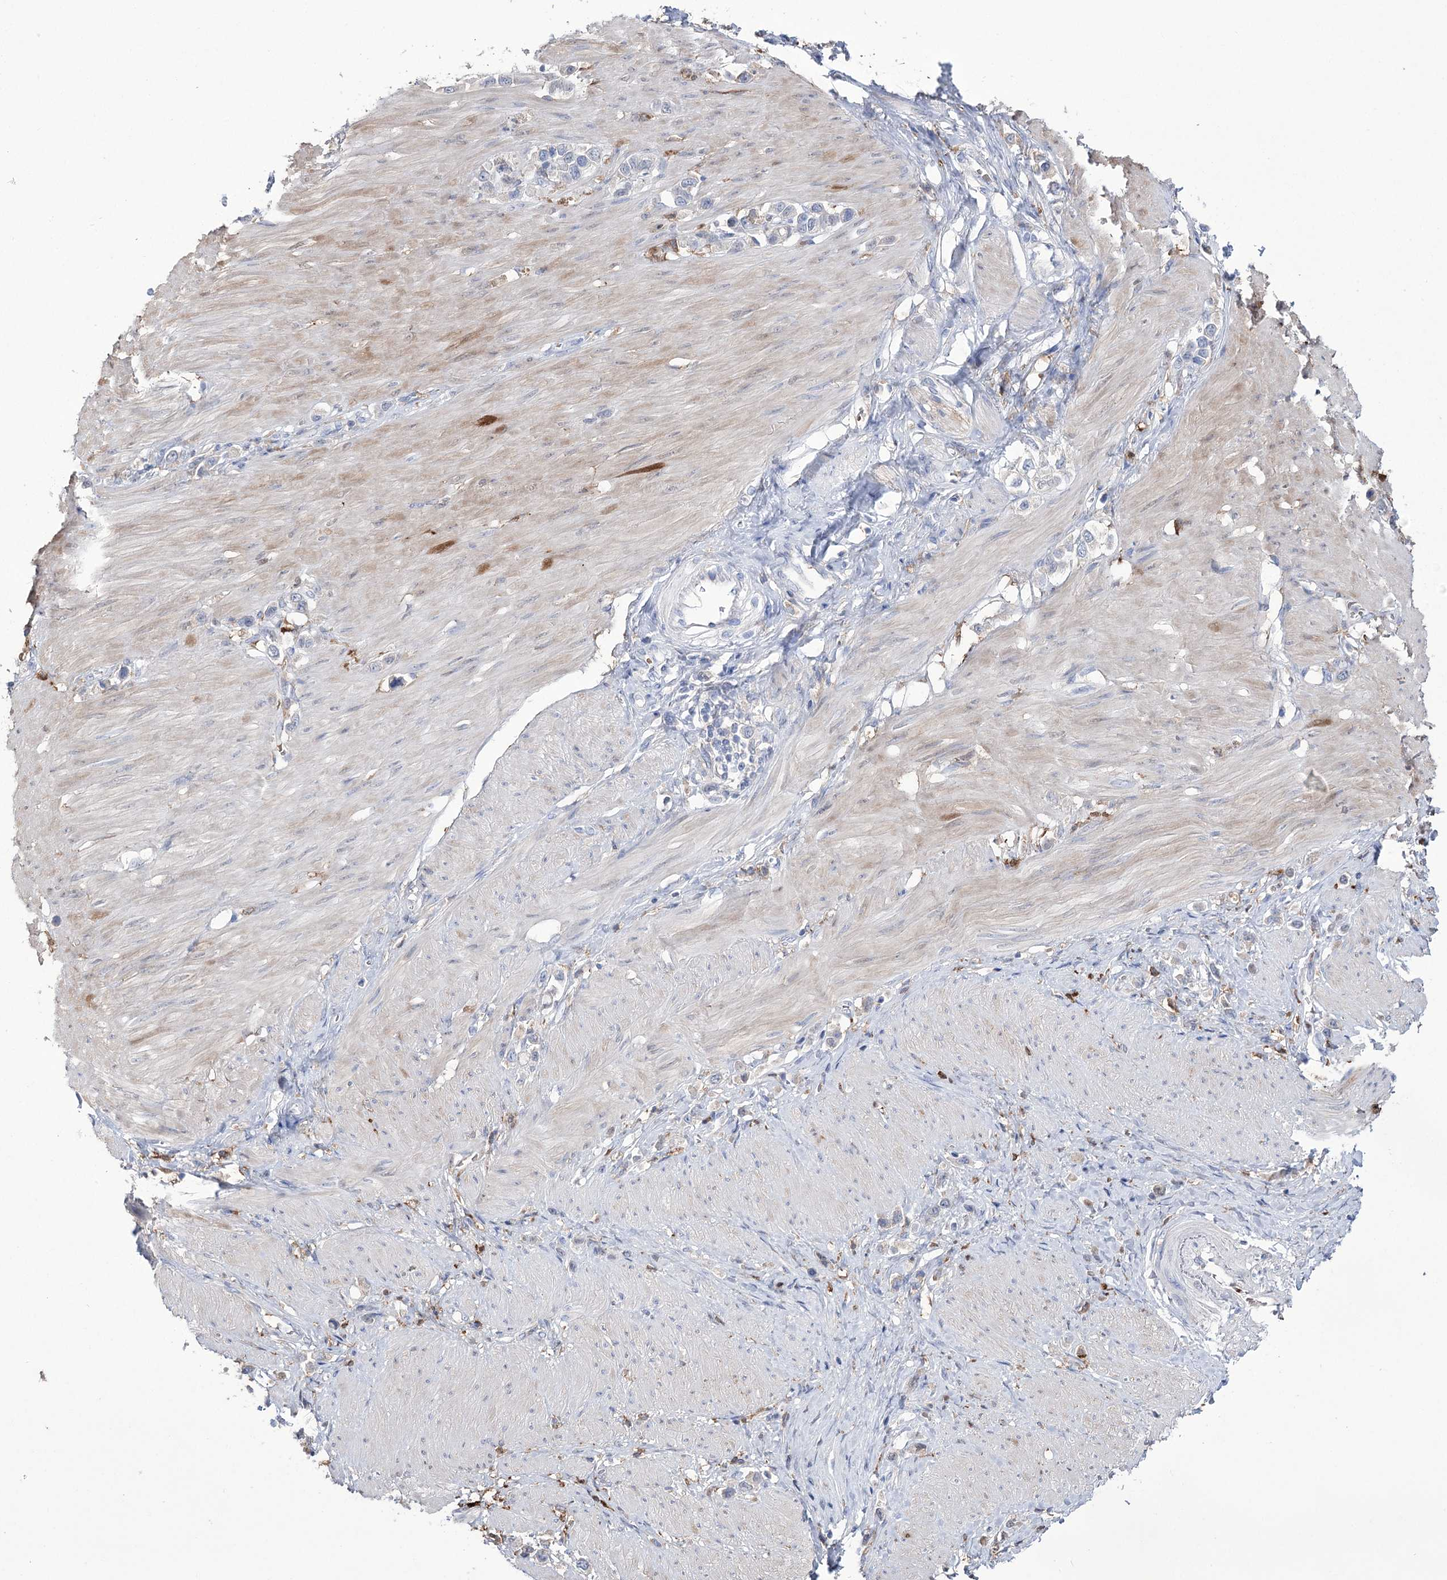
{"staining": {"intensity": "negative", "quantity": "none", "location": "none"}, "tissue": "stomach cancer", "cell_type": "Tumor cells", "image_type": "cancer", "snomed": [{"axis": "morphology", "description": "Normal tissue, NOS"}, {"axis": "morphology", "description": "Adenocarcinoma, NOS"}, {"axis": "topography", "description": "Stomach, upper"}, {"axis": "topography", "description": "Stomach"}], "caption": "High magnification brightfield microscopy of adenocarcinoma (stomach) stained with DAB (brown) and counterstained with hematoxylin (blue): tumor cells show no significant expression. The staining was performed using DAB to visualize the protein expression in brown, while the nuclei were stained in blue with hematoxylin (Magnification: 20x).", "gene": "ZNF622", "patient": {"sex": "female", "age": 65}}